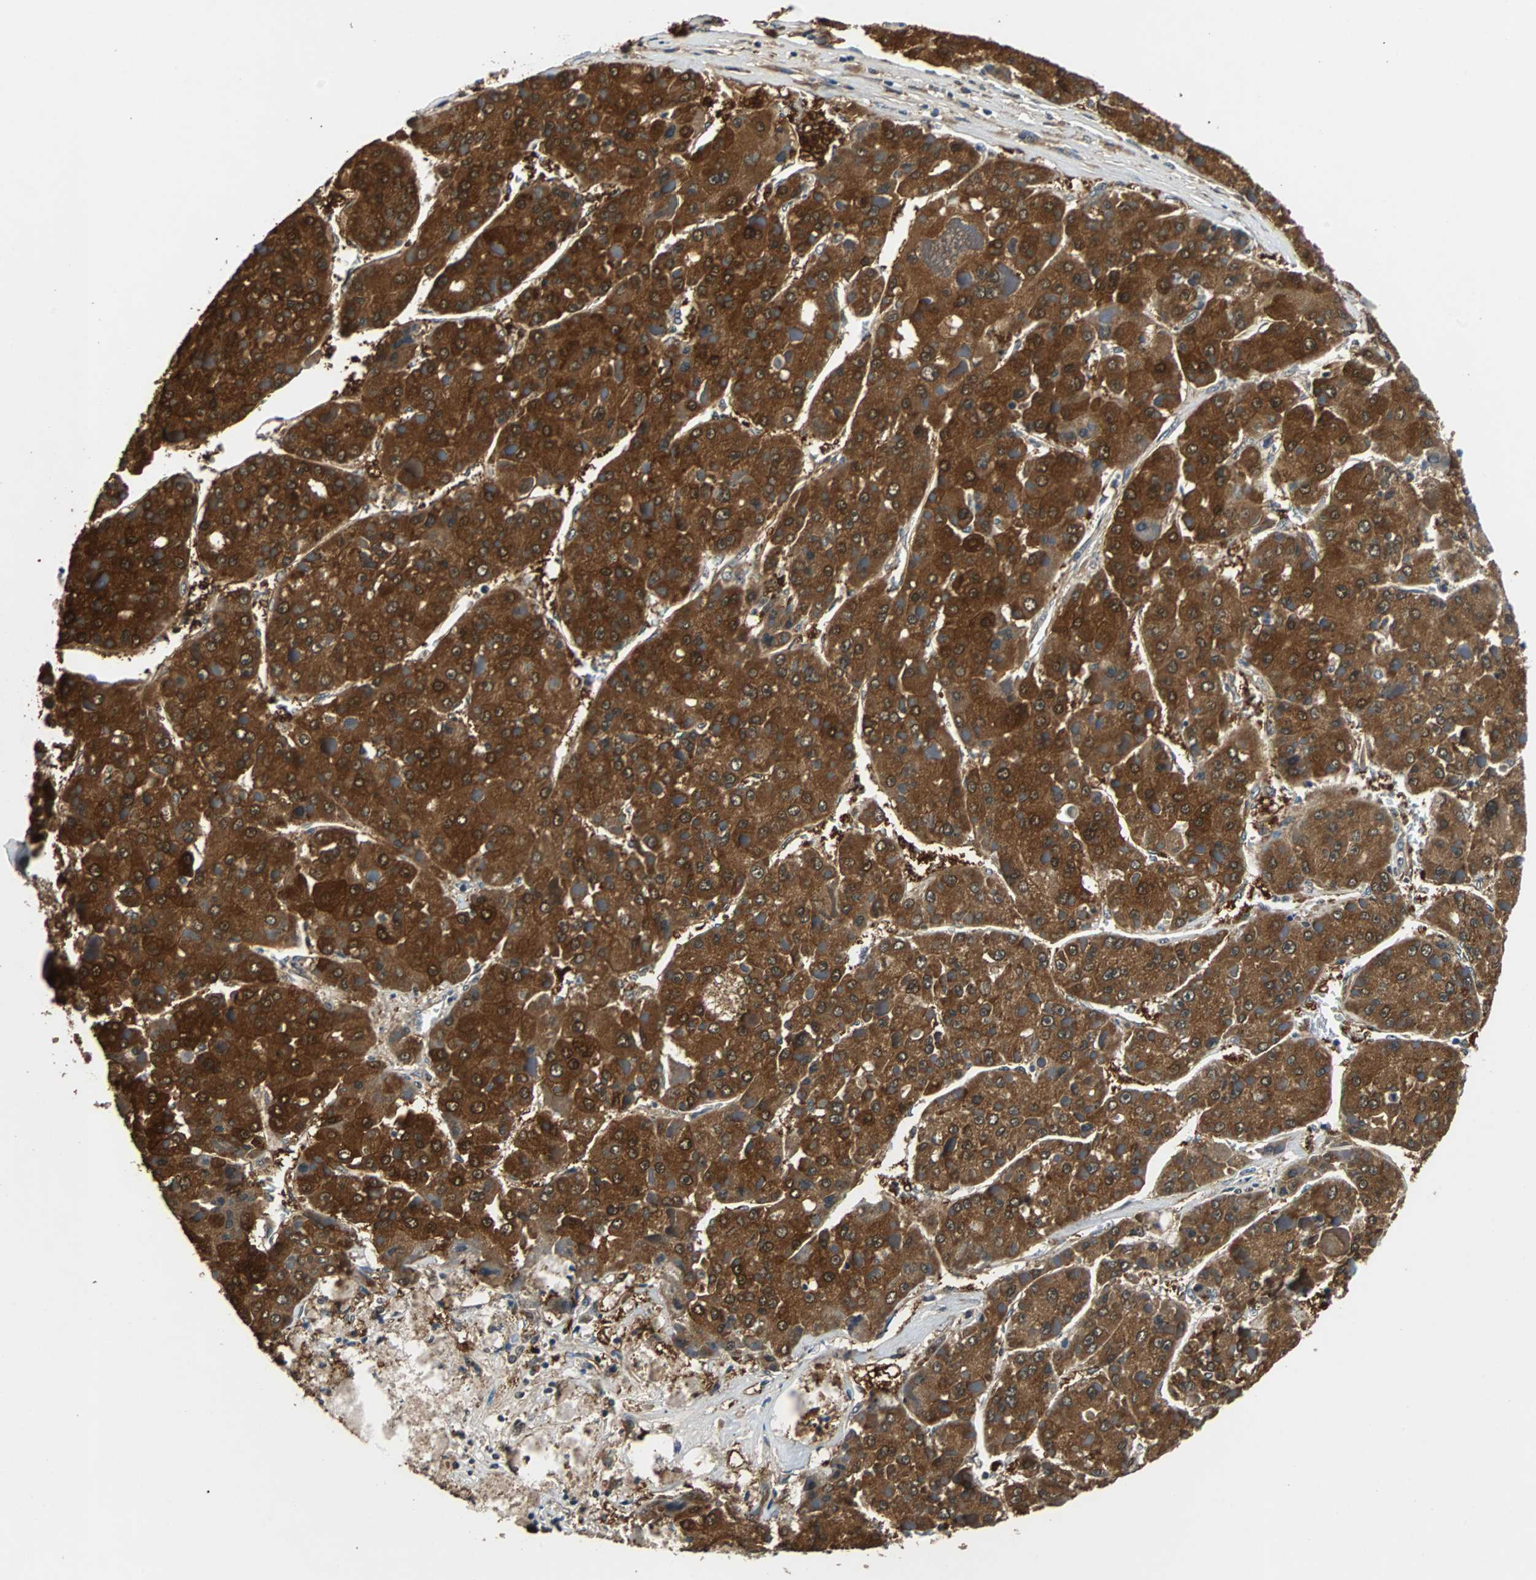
{"staining": {"intensity": "strong", "quantity": ">75%", "location": "cytoplasmic/membranous,nuclear"}, "tissue": "liver cancer", "cell_type": "Tumor cells", "image_type": "cancer", "snomed": [{"axis": "morphology", "description": "Carcinoma, Hepatocellular, NOS"}, {"axis": "topography", "description": "Liver"}], "caption": "Protein expression analysis of human liver cancer (hepatocellular carcinoma) reveals strong cytoplasmic/membranous and nuclear expression in approximately >75% of tumor cells.", "gene": "PRDX6", "patient": {"sex": "female", "age": 73}}